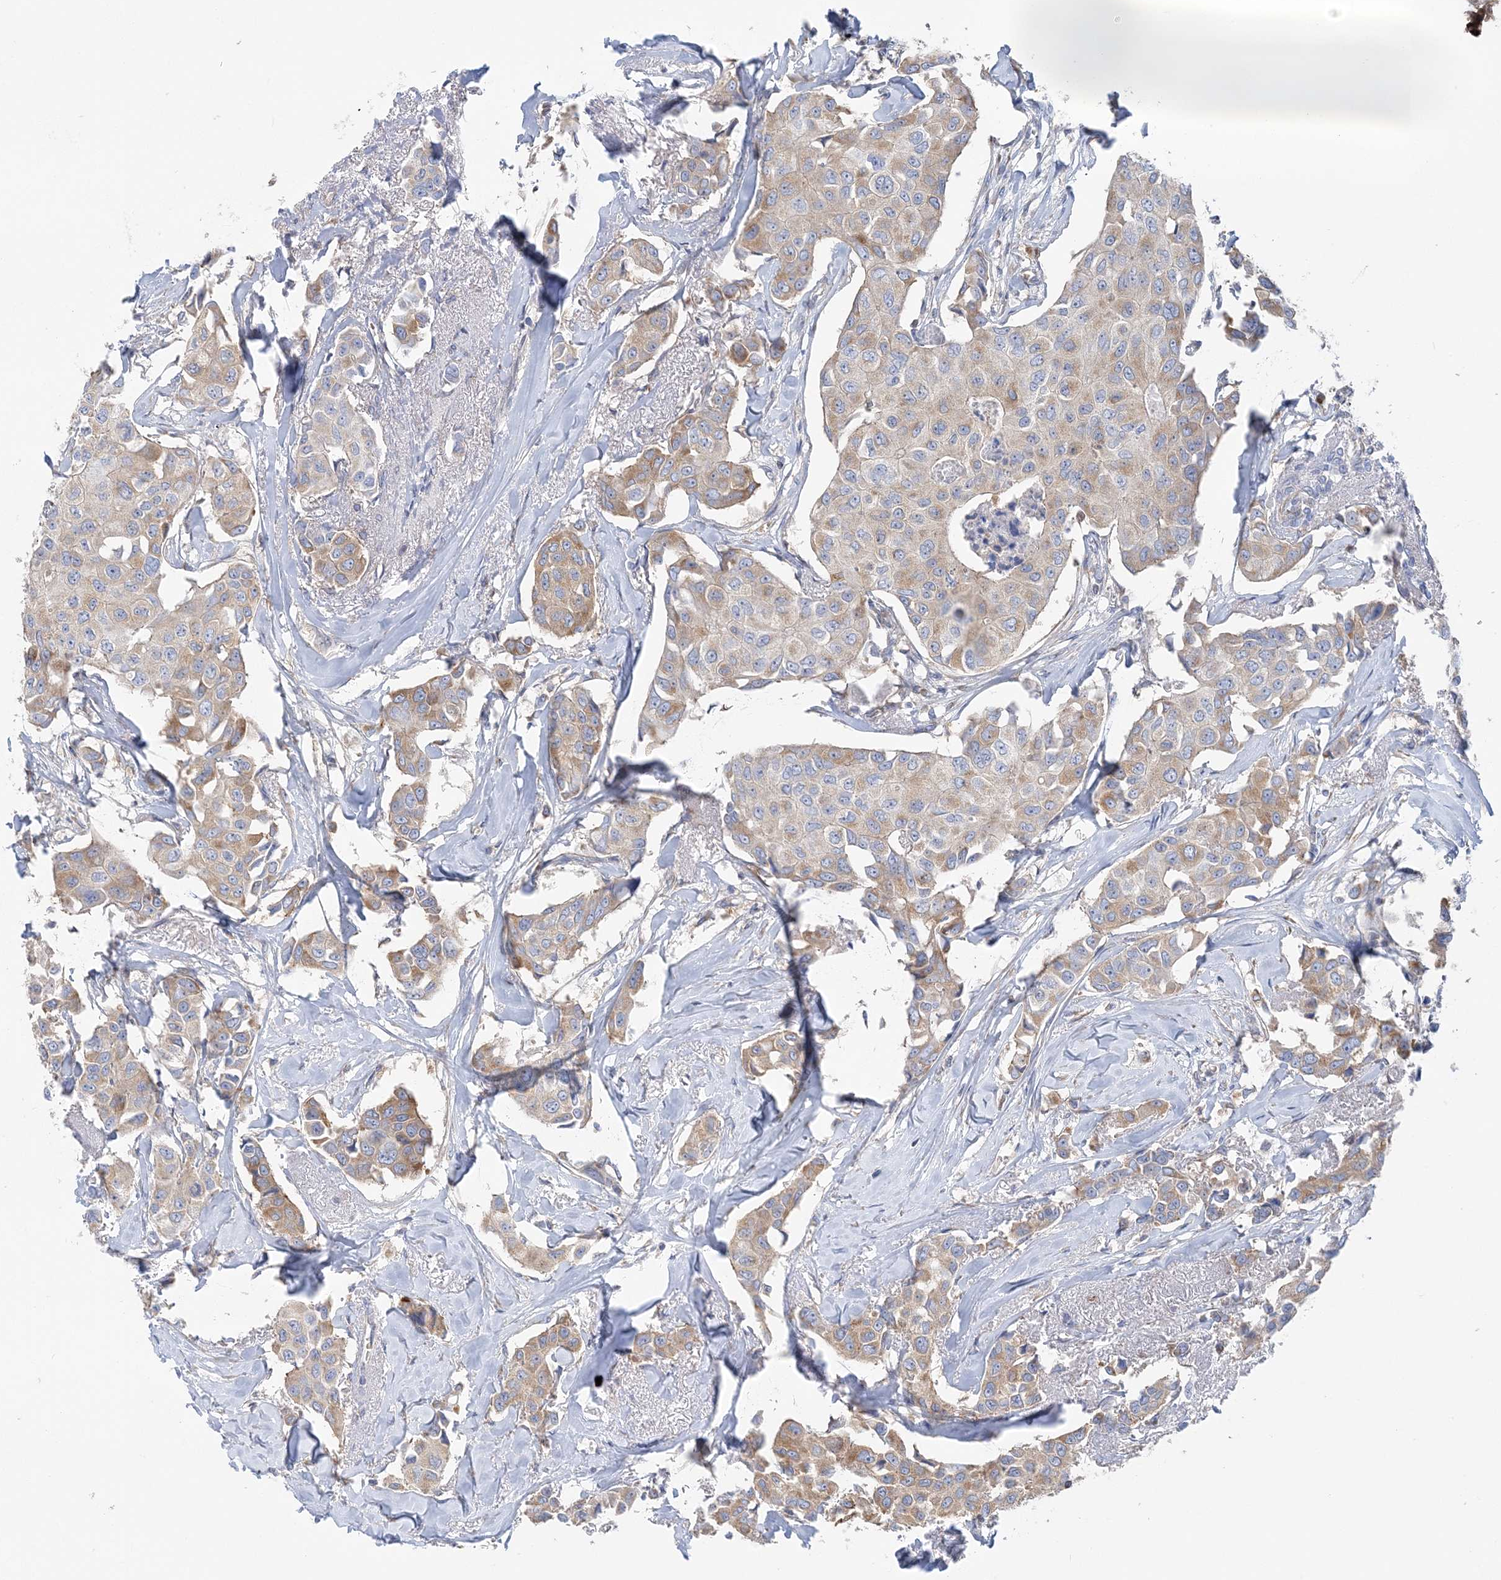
{"staining": {"intensity": "moderate", "quantity": "25%-75%", "location": "cytoplasmic/membranous"}, "tissue": "breast cancer", "cell_type": "Tumor cells", "image_type": "cancer", "snomed": [{"axis": "morphology", "description": "Duct carcinoma"}, {"axis": "topography", "description": "Breast"}], "caption": "Approximately 25%-75% of tumor cells in breast cancer (invasive ductal carcinoma) reveal moderate cytoplasmic/membranous protein positivity as visualized by brown immunohistochemical staining.", "gene": "FAM114A2", "patient": {"sex": "female", "age": 80}}